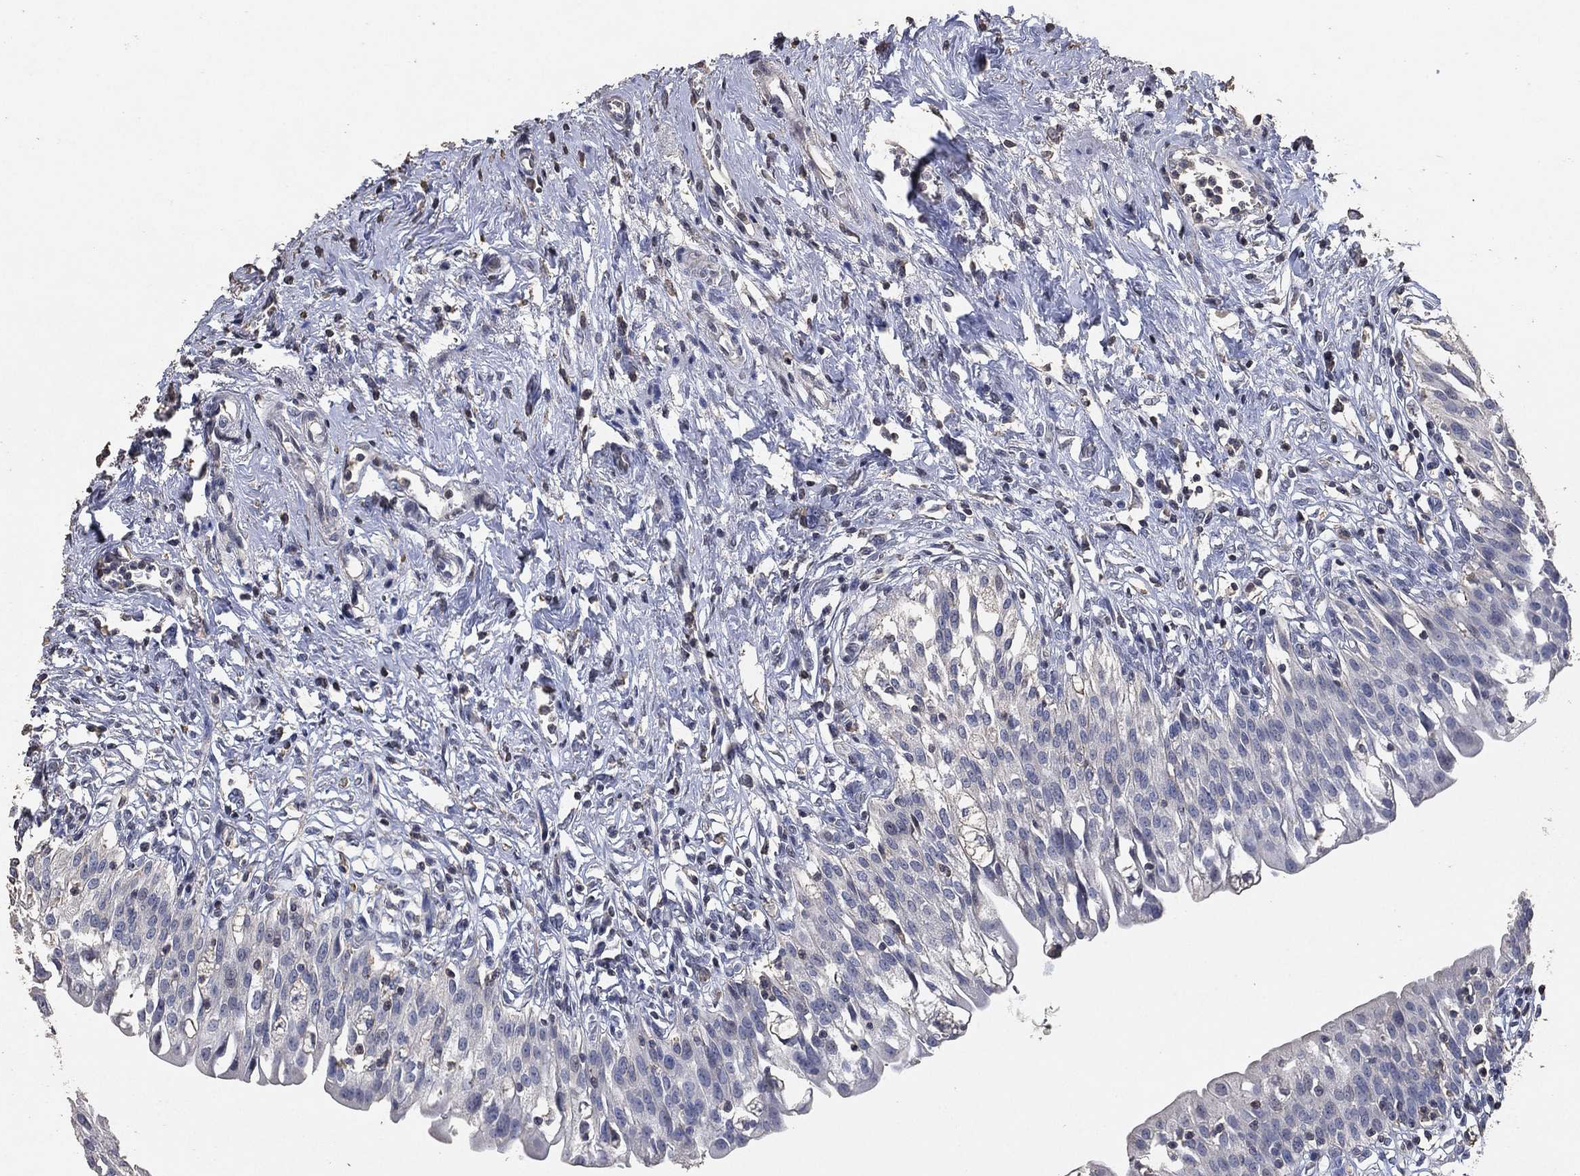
{"staining": {"intensity": "negative", "quantity": "none", "location": "none"}, "tissue": "urinary bladder", "cell_type": "Urothelial cells", "image_type": "normal", "snomed": [{"axis": "morphology", "description": "Normal tissue, NOS"}, {"axis": "topography", "description": "Urinary bladder"}], "caption": "IHC of normal urinary bladder demonstrates no expression in urothelial cells.", "gene": "ADPRHL1", "patient": {"sex": "male", "age": 76}}